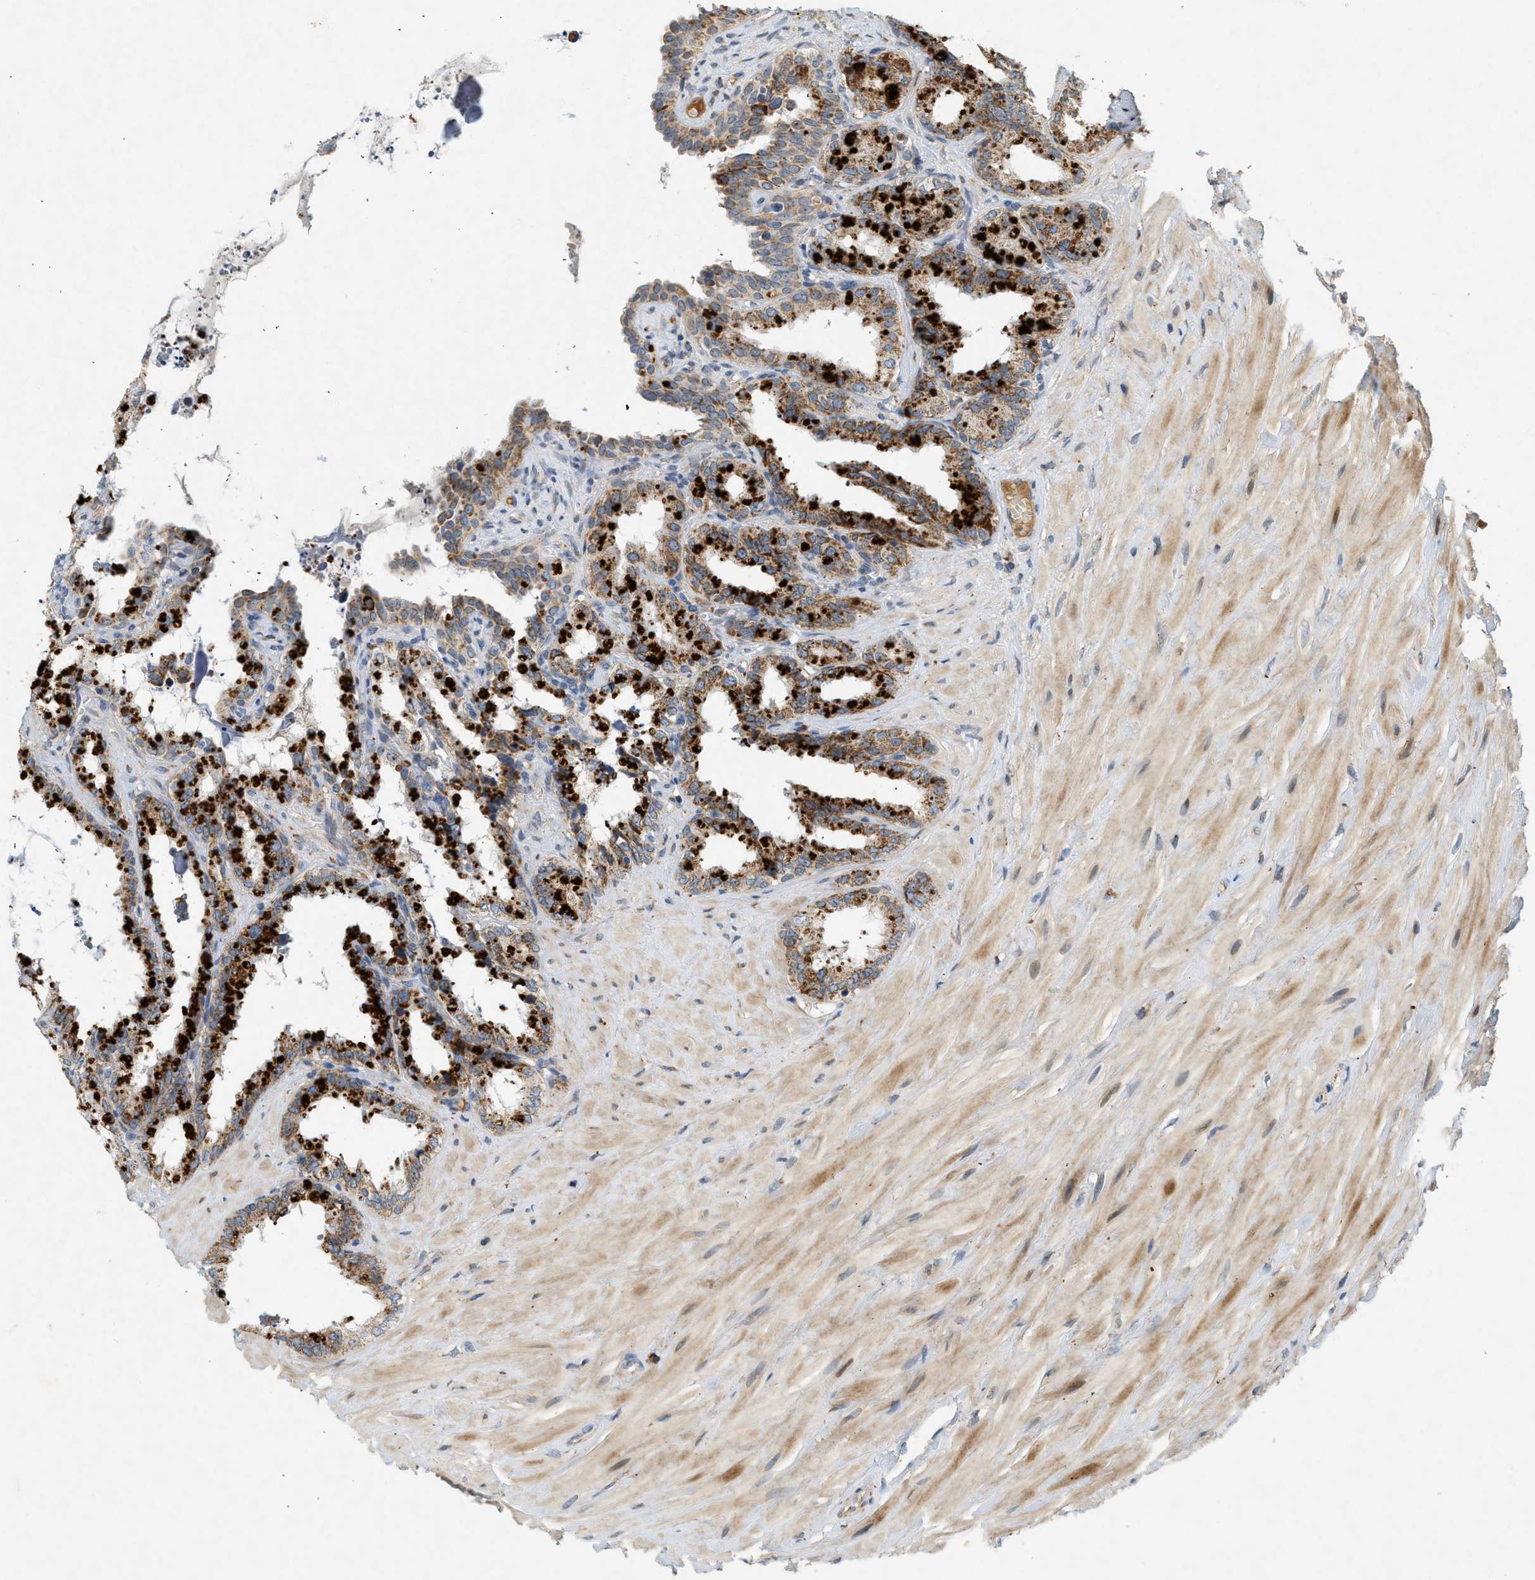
{"staining": {"intensity": "strong", "quantity": "25%-75%", "location": "cytoplasmic/membranous"}, "tissue": "seminal vesicle", "cell_type": "Glandular cells", "image_type": "normal", "snomed": [{"axis": "morphology", "description": "Normal tissue, NOS"}, {"axis": "topography", "description": "Seminal veicle"}], "caption": "IHC of normal human seminal vesicle reveals high levels of strong cytoplasmic/membranous staining in approximately 25%-75% of glandular cells.", "gene": "MCU", "patient": {"sex": "male", "age": 64}}